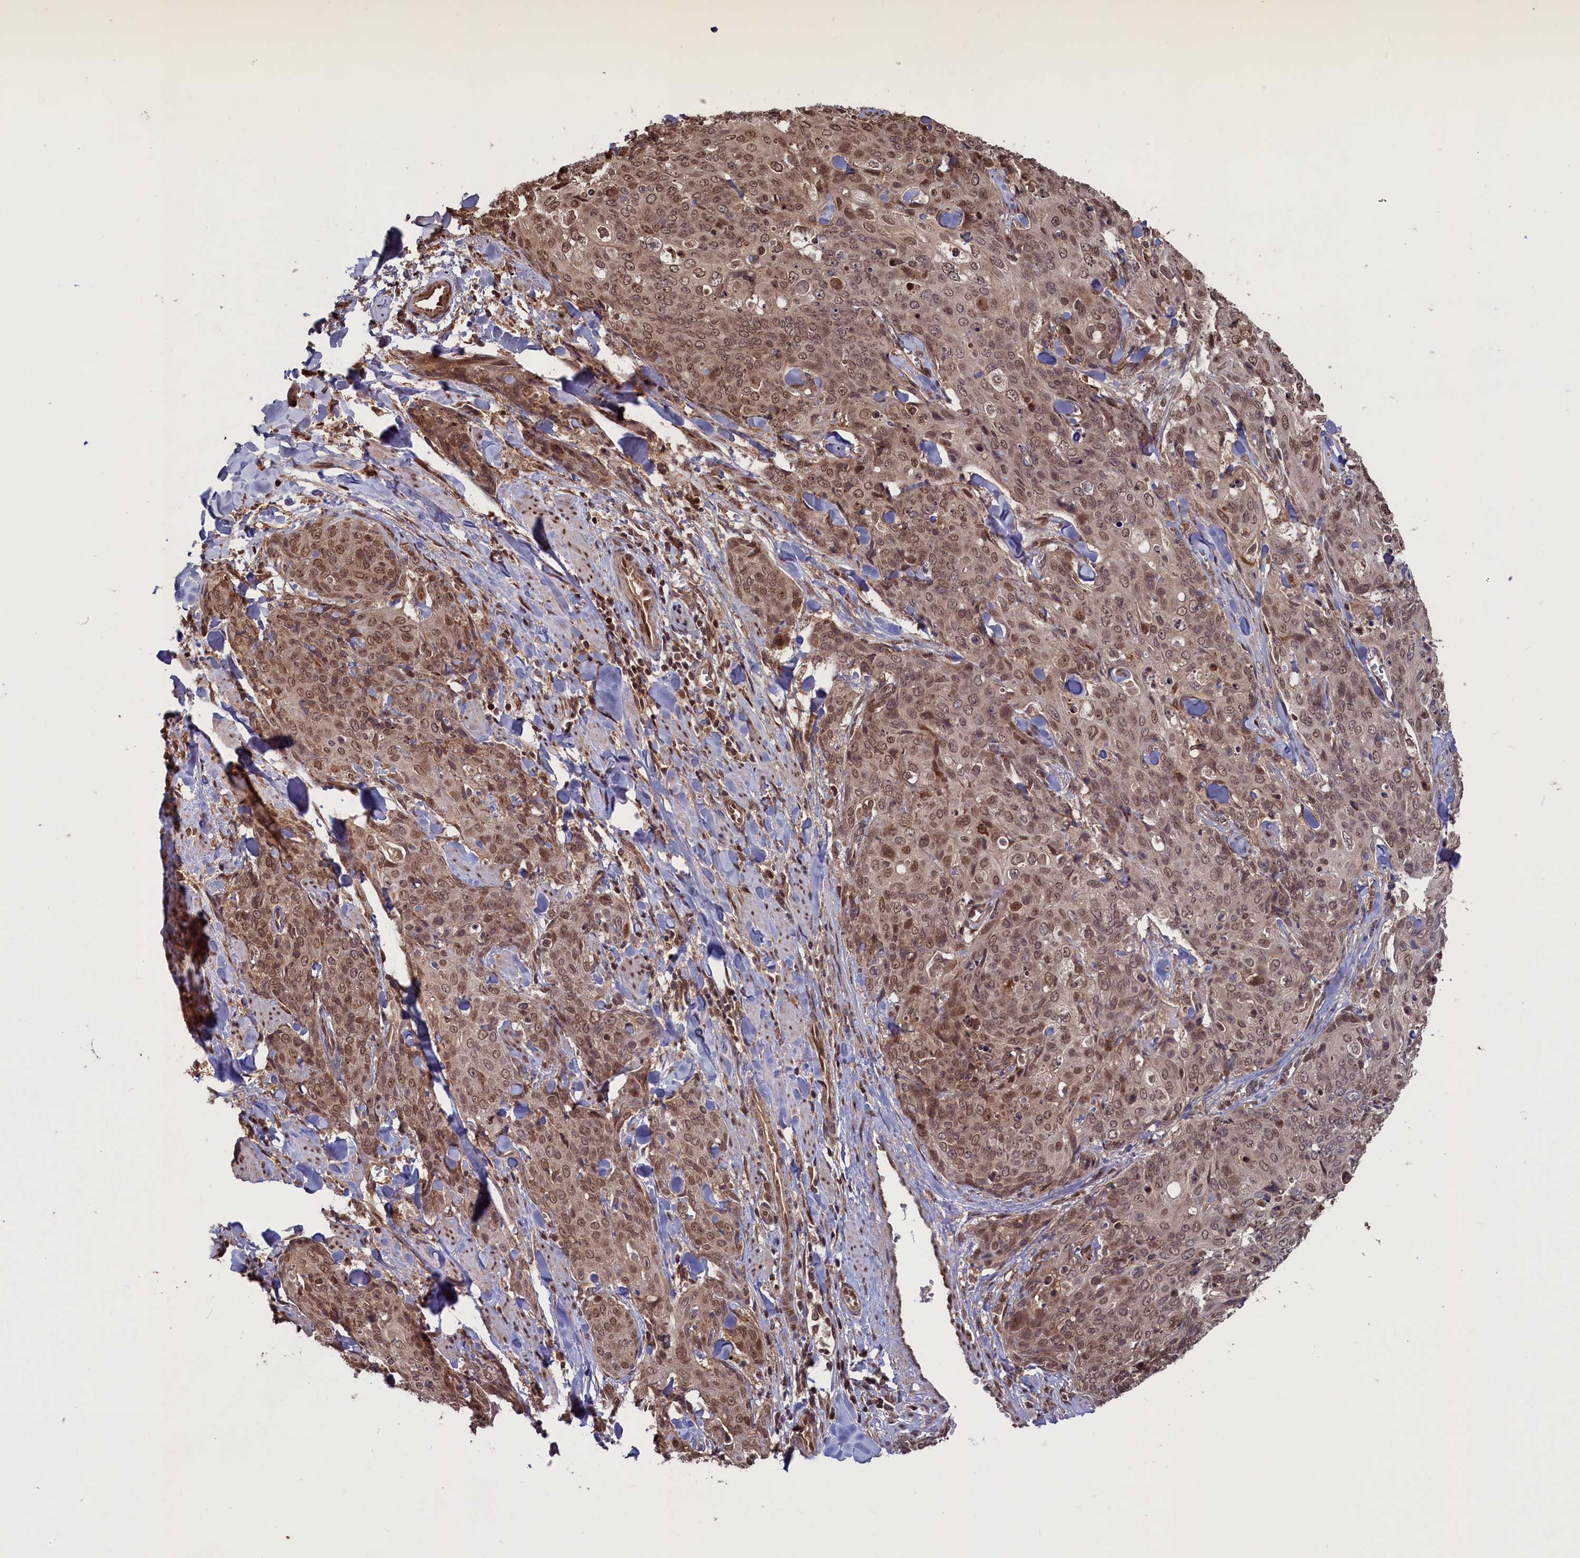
{"staining": {"intensity": "moderate", "quantity": ">75%", "location": "nuclear"}, "tissue": "skin cancer", "cell_type": "Tumor cells", "image_type": "cancer", "snomed": [{"axis": "morphology", "description": "Squamous cell carcinoma, NOS"}, {"axis": "topography", "description": "Skin"}, {"axis": "topography", "description": "Vulva"}], "caption": "Tumor cells reveal medium levels of moderate nuclear expression in approximately >75% of cells in human skin squamous cell carcinoma. The staining is performed using DAB brown chromogen to label protein expression. The nuclei are counter-stained blue using hematoxylin.", "gene": "NAE1", "patient": {"sex": "female", "age": 85}}